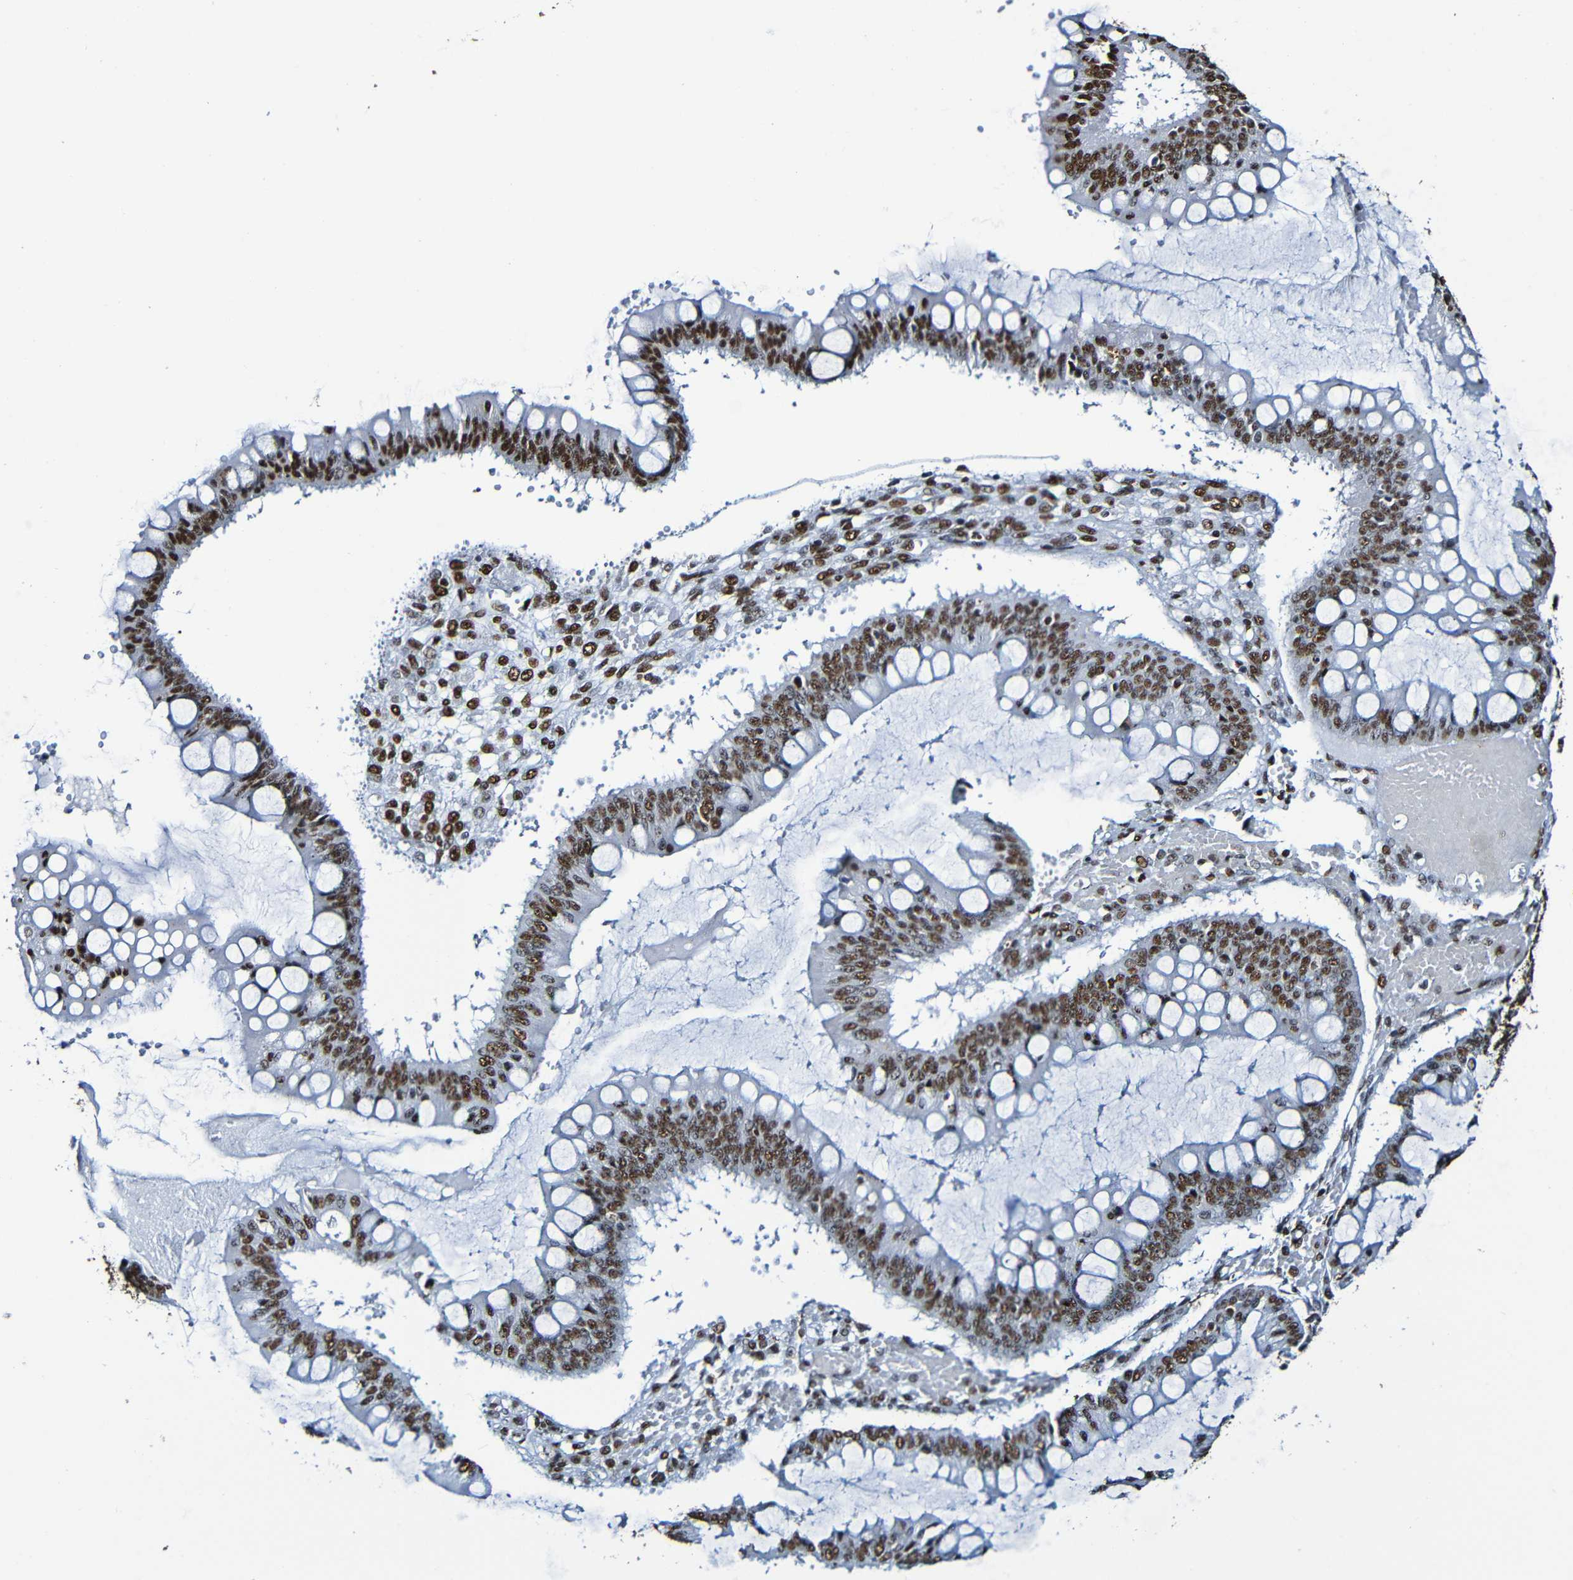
{"staining": {"intensity": "moderate", "quantity": ">75%", "location": "nuclear"}, "tissue": "ovarian cancer", "cell_type": "Tumor cells", "image_type": "cancer", "snomed": [{"axis": "morphology", "description": "Cystadenocarcinoma, mucinous, NOS"}, {"axis": "topography", "description": "Ovary"}], "caption": "Ovarian cancer (mucinous cystadenocarcinoma) stained with a brown dye shows moderate nuclear positive staining in approximately >75% of tumor cells.", "gene": "SRSF3", "patient": {"sex": "female", "age": 73}}